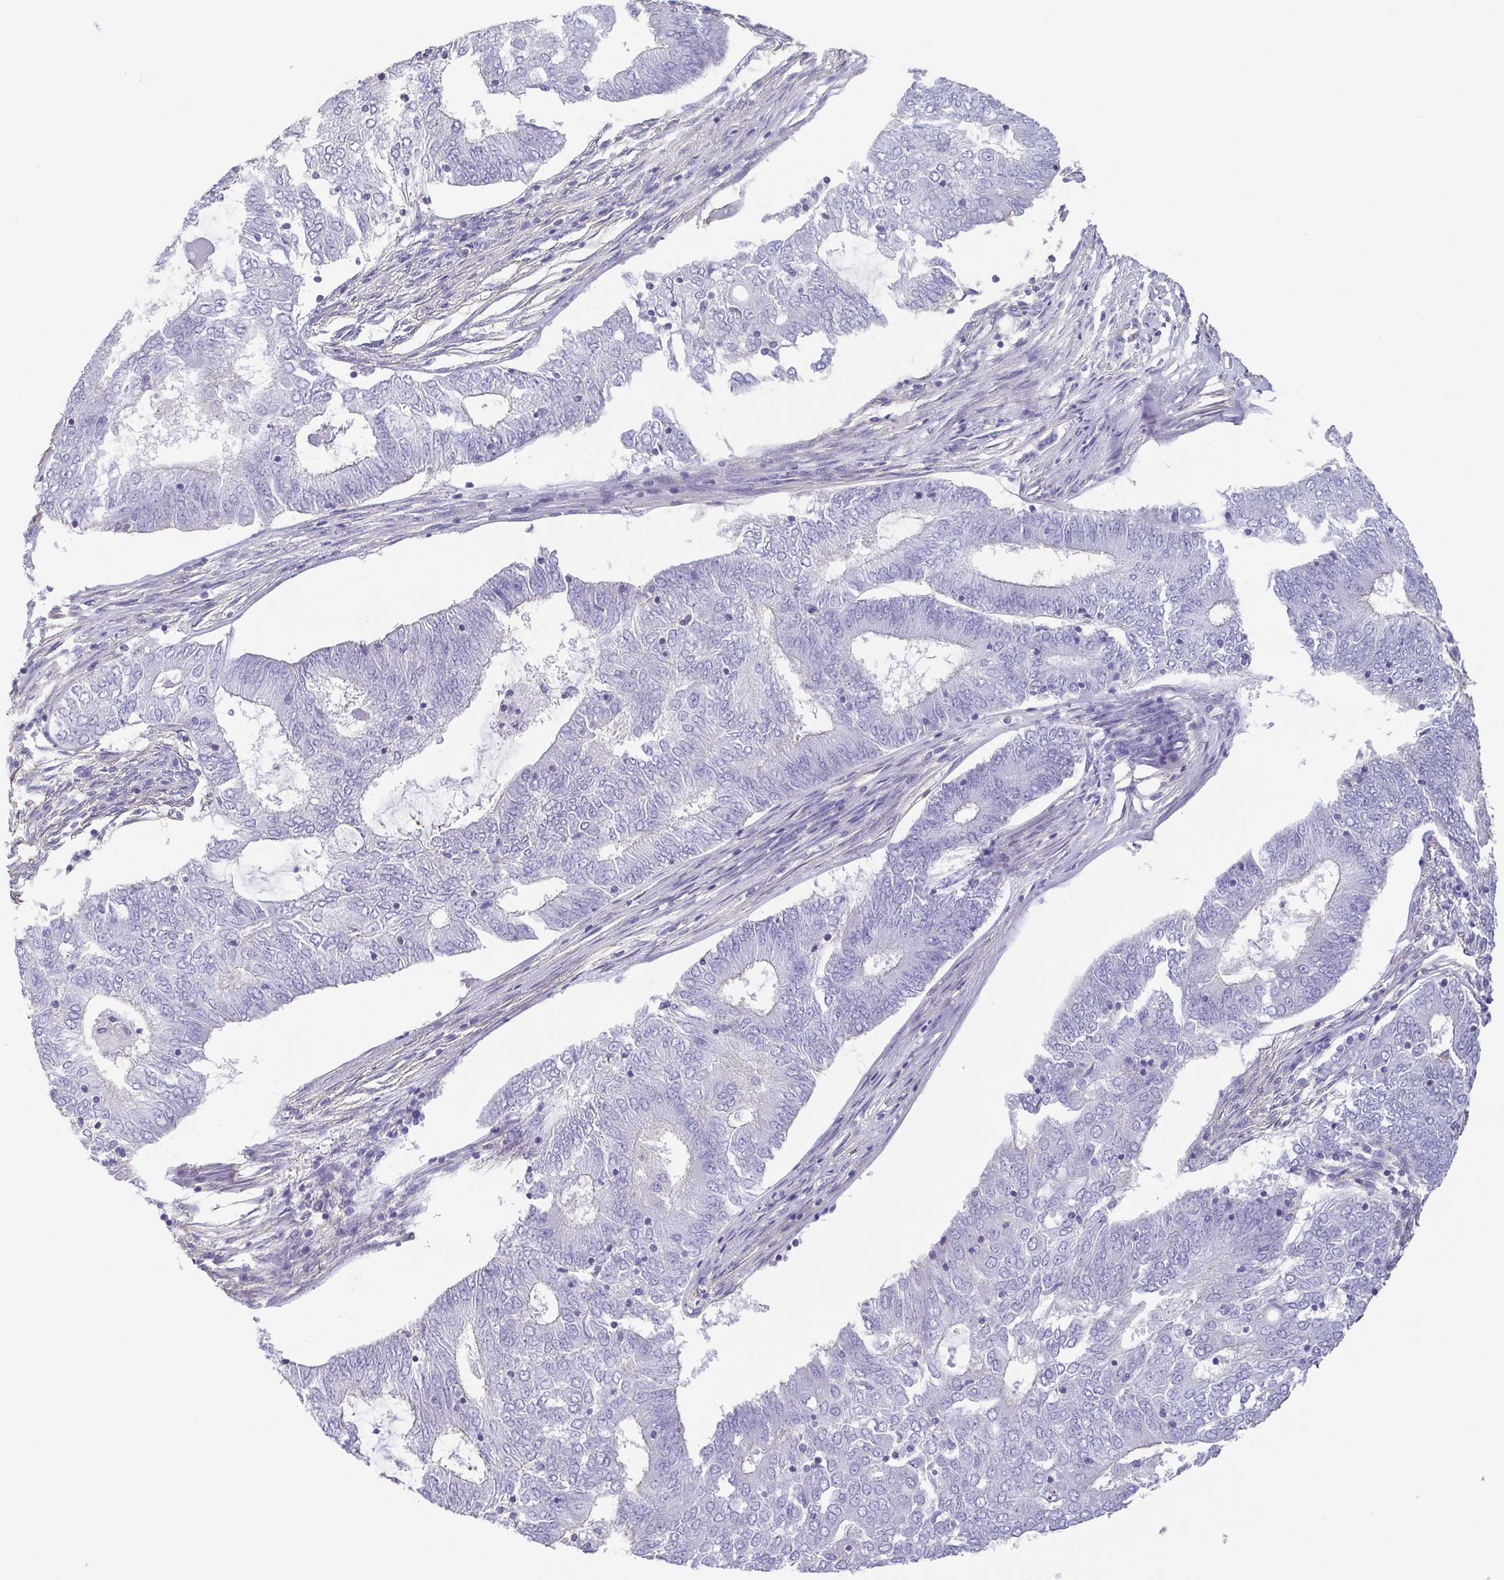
{"staining": {"intensity": "negative", "quantity": "none", "location": "none"}, "tissue": "endometrial cancer", "cell_type": "Tumor cells", "image_type": "cancer", "snomed": [{"axis": "morphology", "description": "Adenocarcinoma, NOS"}, {"axis": "topography", "description": "Endometrium"}], "caption": "Tumor cells are negative for protein expression in human endometrial cancer.", "gene": "MYL6", "patient": {"sex": "female", "age": 62}}